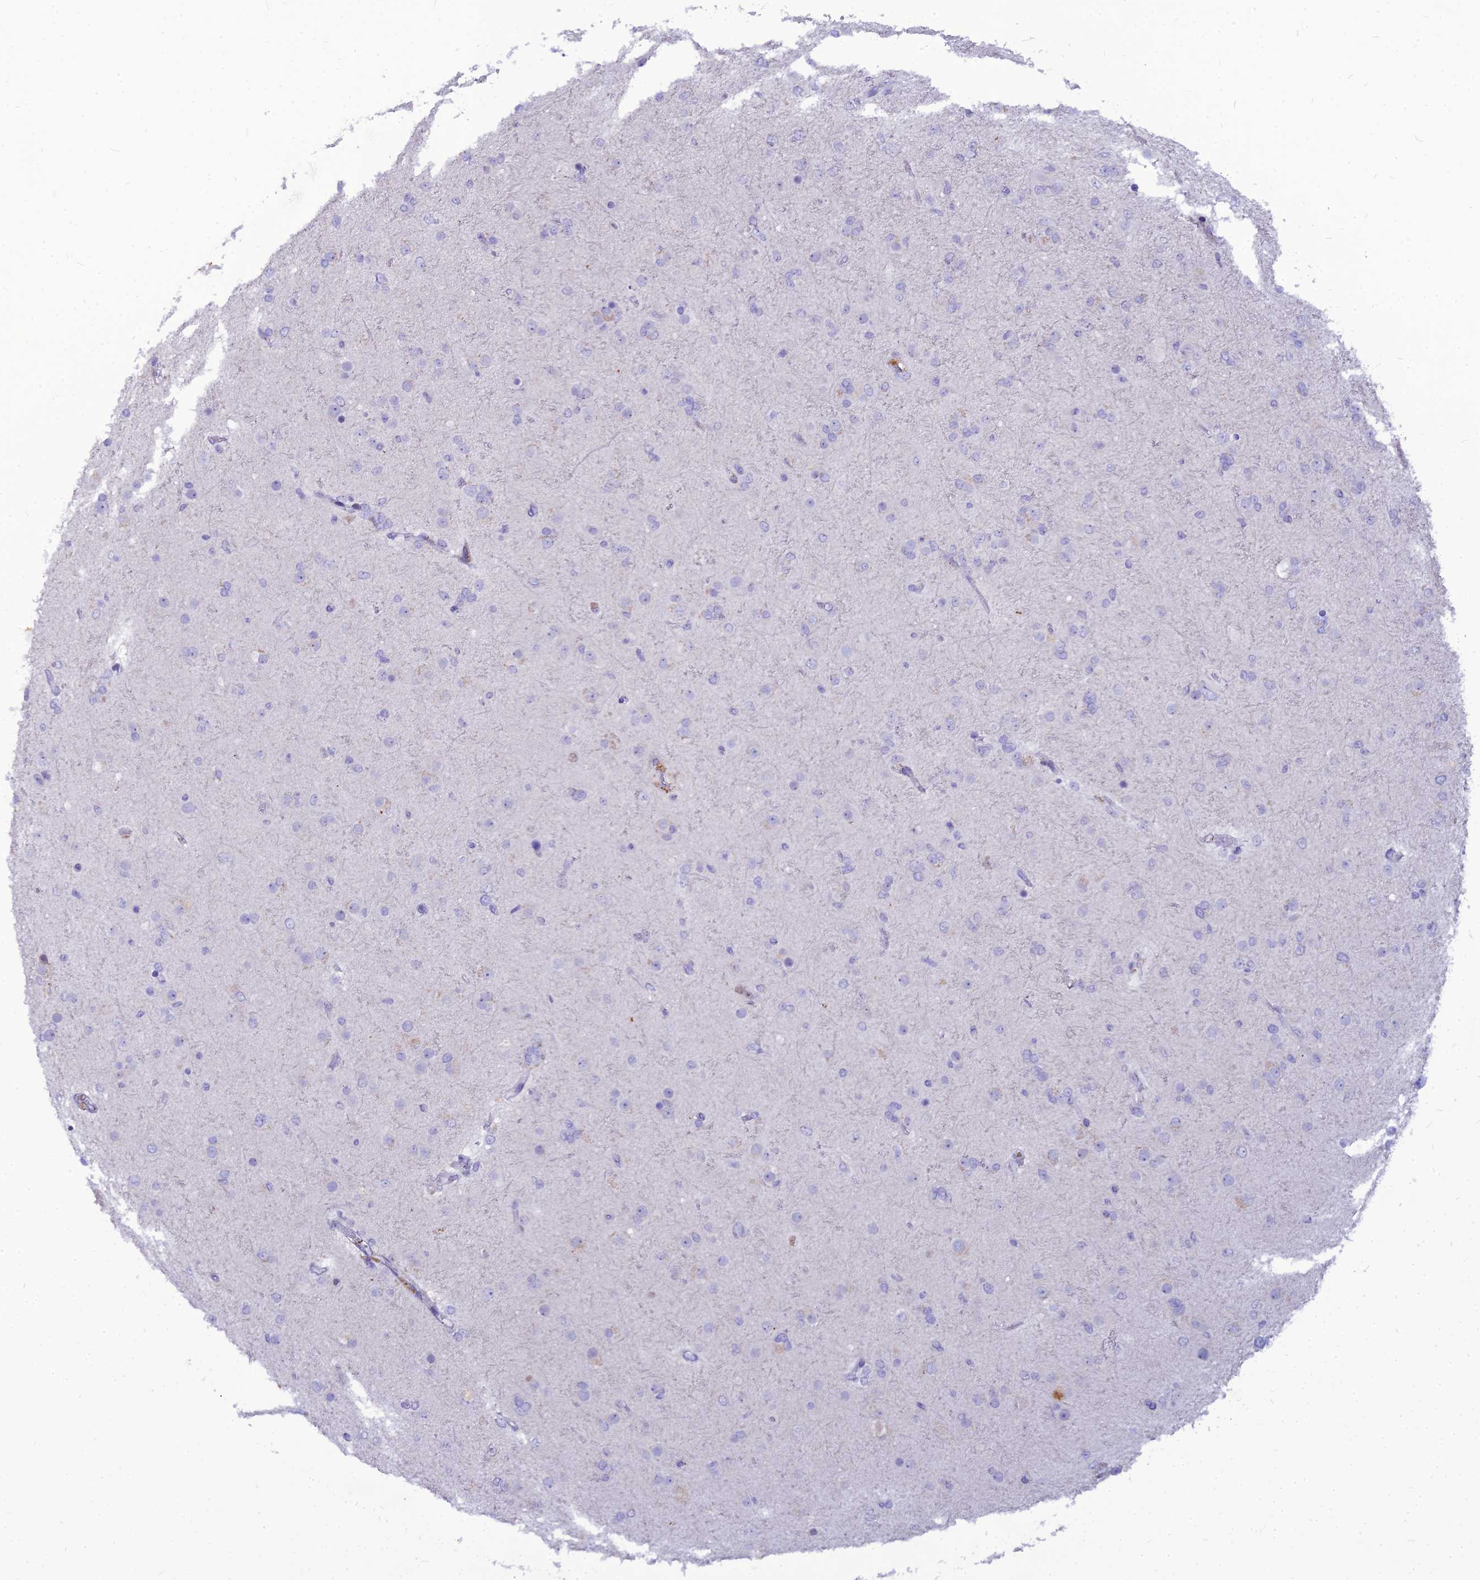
{"staining": {"intensity": "negative", "quantity": "none", "location": "none"}, "tissue": "glioma", "cell_type": "Tumor cells", "image_type": "cancer", "snomed": [{"axis": "morphology", "description": "Glioma, malignant, Low grade"}, {"axis": "topography", "description": "Brain"}], "caption": "Tumor cells are negative for brown protein staining in low-grade glioma (malignant).", "gene": "NUSAP1", "patient": {"sex": "male", "age": 65}}